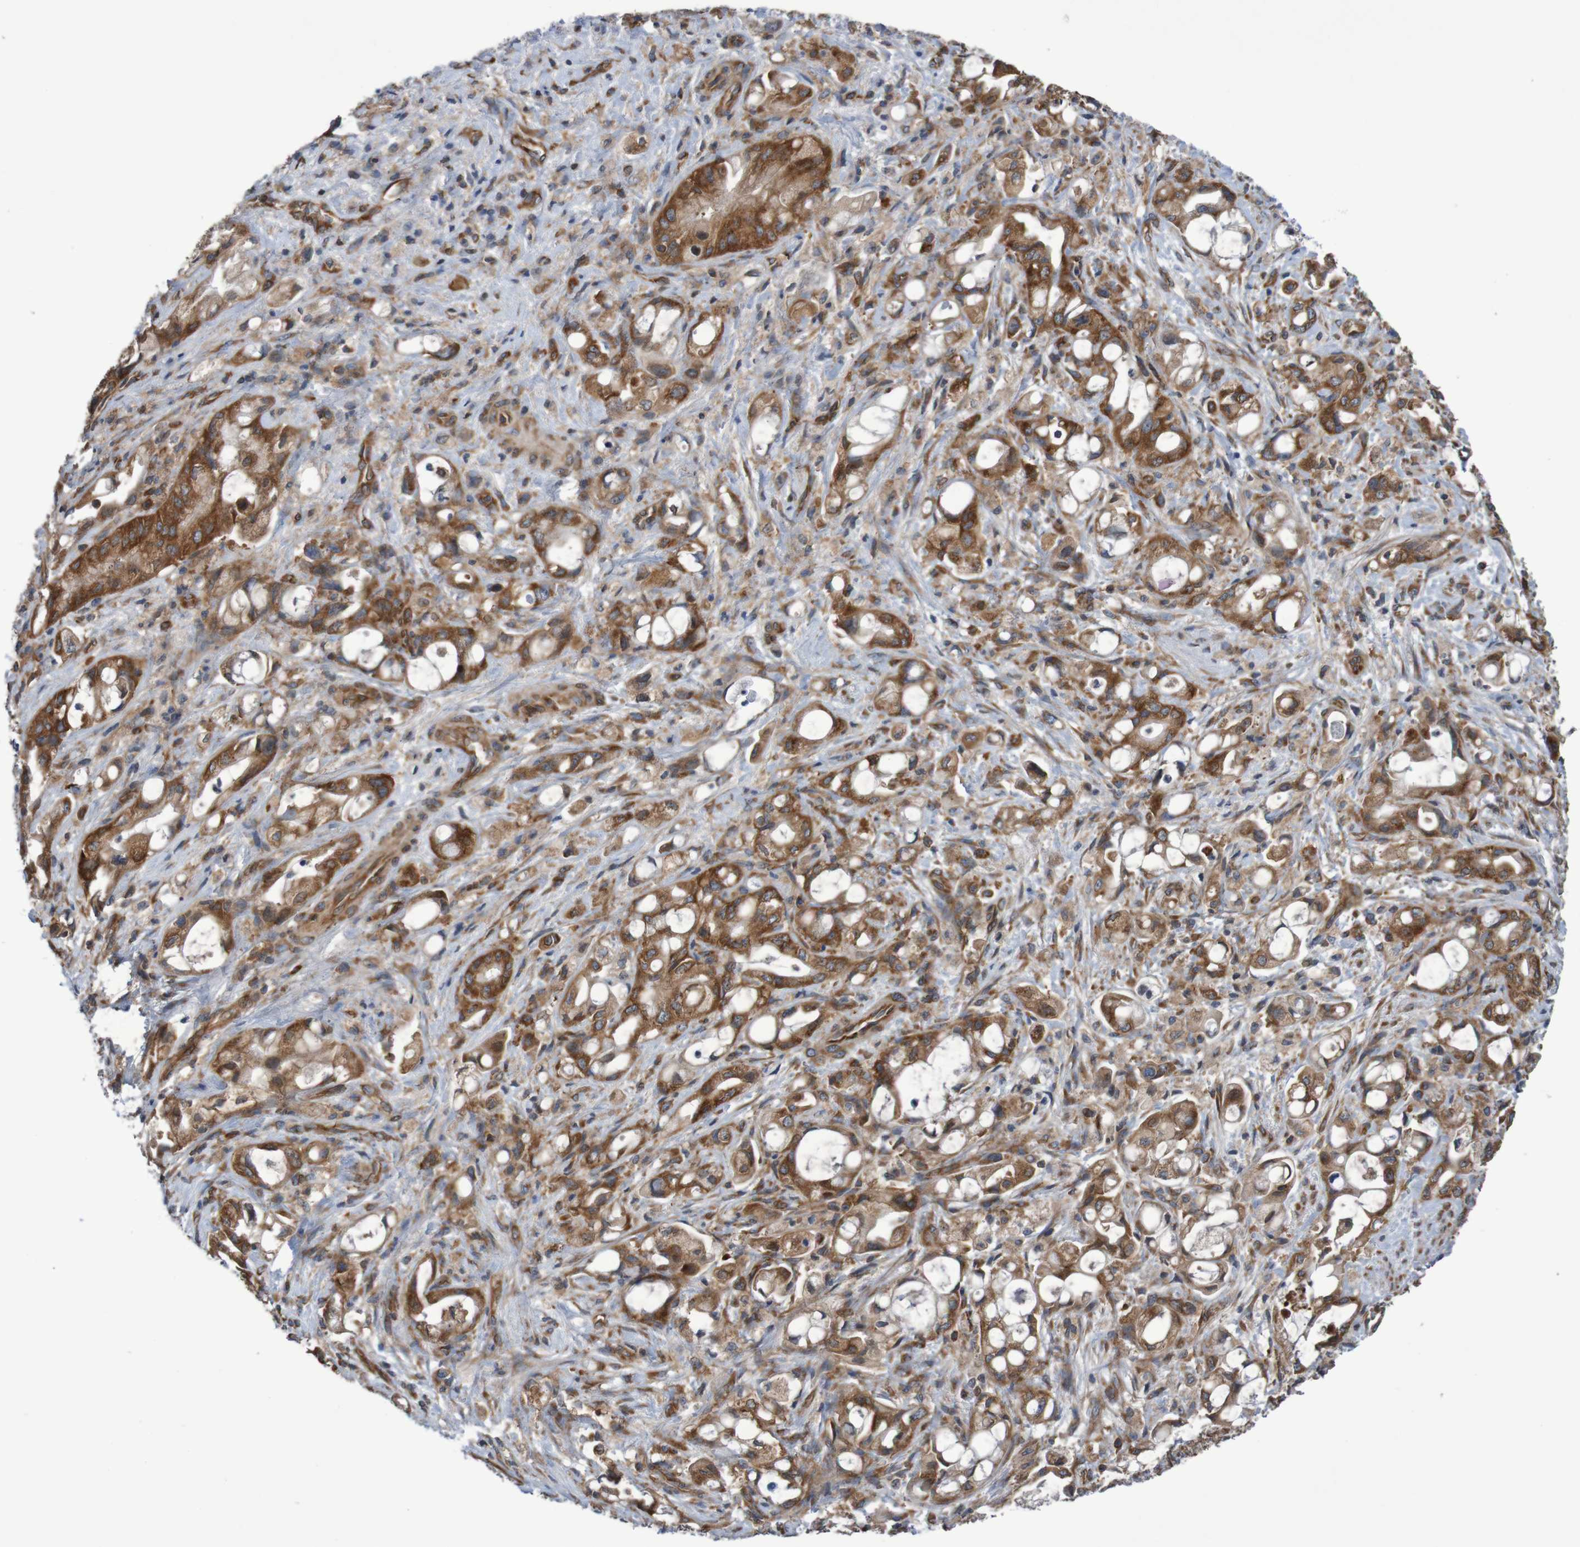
{"staining": {"intensity": "strong", "quantity": "25%-75%", "location": "cytoplasmic/membranous"}, "tissue": "pancreatic cancer", "cell_type": "Tumor cells", "image_type": "cancer", "snomed": [{"axis": "morphology", "description": "Adenocarcinoma, NOS"}, {"axis": "topography", "description": "Pancreas"}], "caption": "The image displays staining of pancreatic cancer, revealing strong cytoplasmic/membranous protein expression (brown color) within tumor cells.", "gene": "LRRC47", "patient": {"sex": "male", "age": 79}}